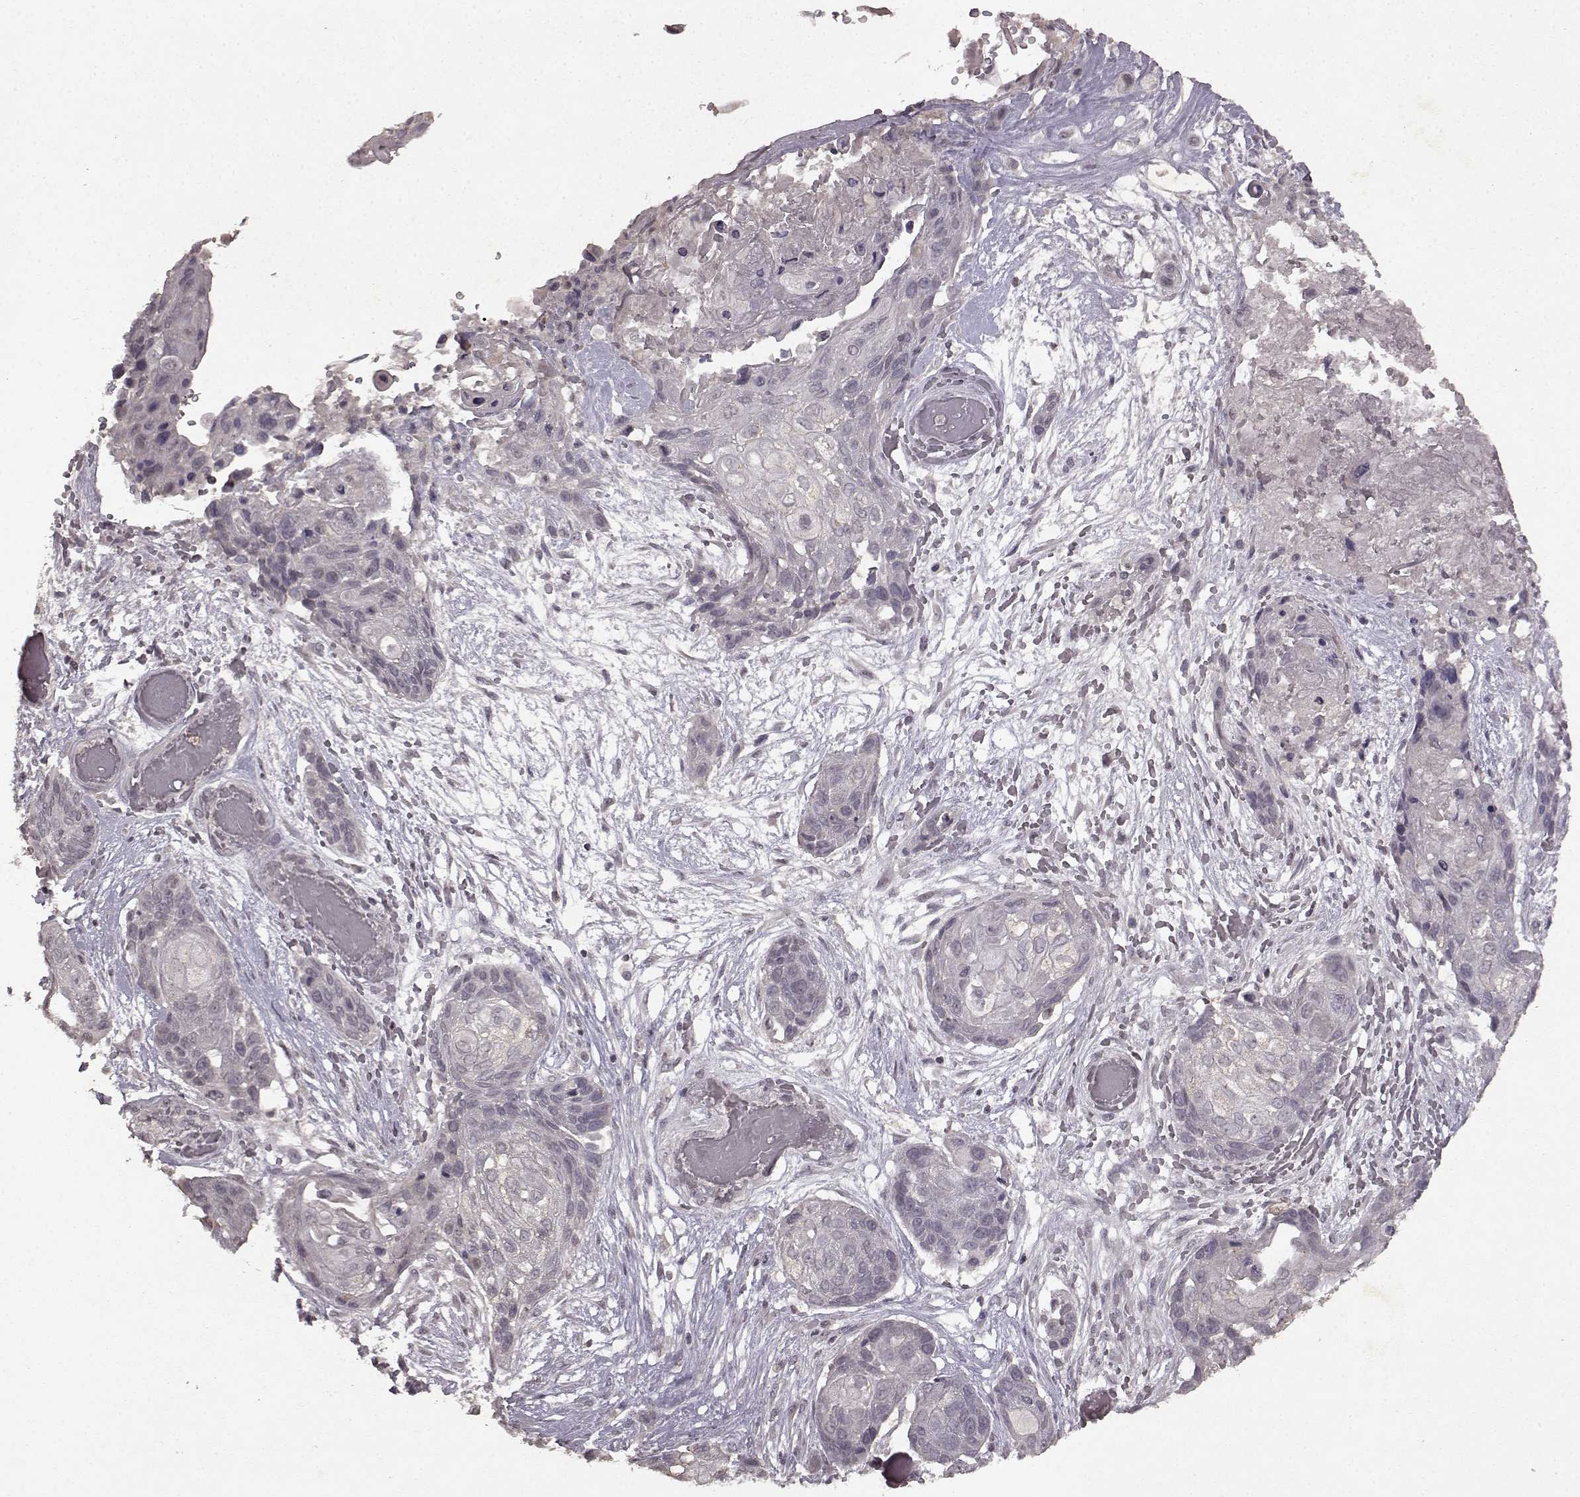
{"staining": {"intensity": "negative", "quantity": "none", "location": "none"}, "tissue": "lung cancer", "cell_type": "Tumor cells", "image_type": "cancer", "snomed": [{"axis": "morphology", "description": "Squamous cell carcinoma, NOS"}, {"axis": "topography", "description": "Lung"}], "caption": "Immunohistochemical staining of lung cancer (squamous cell carcinoma) exhibits no significant expression in tumor cells. (Brightfield microscopy of DAB immunohistochemistry (IHC) at high magnification).", "gene": "LHB", "patient": {"sex": "male", "age": 69}}